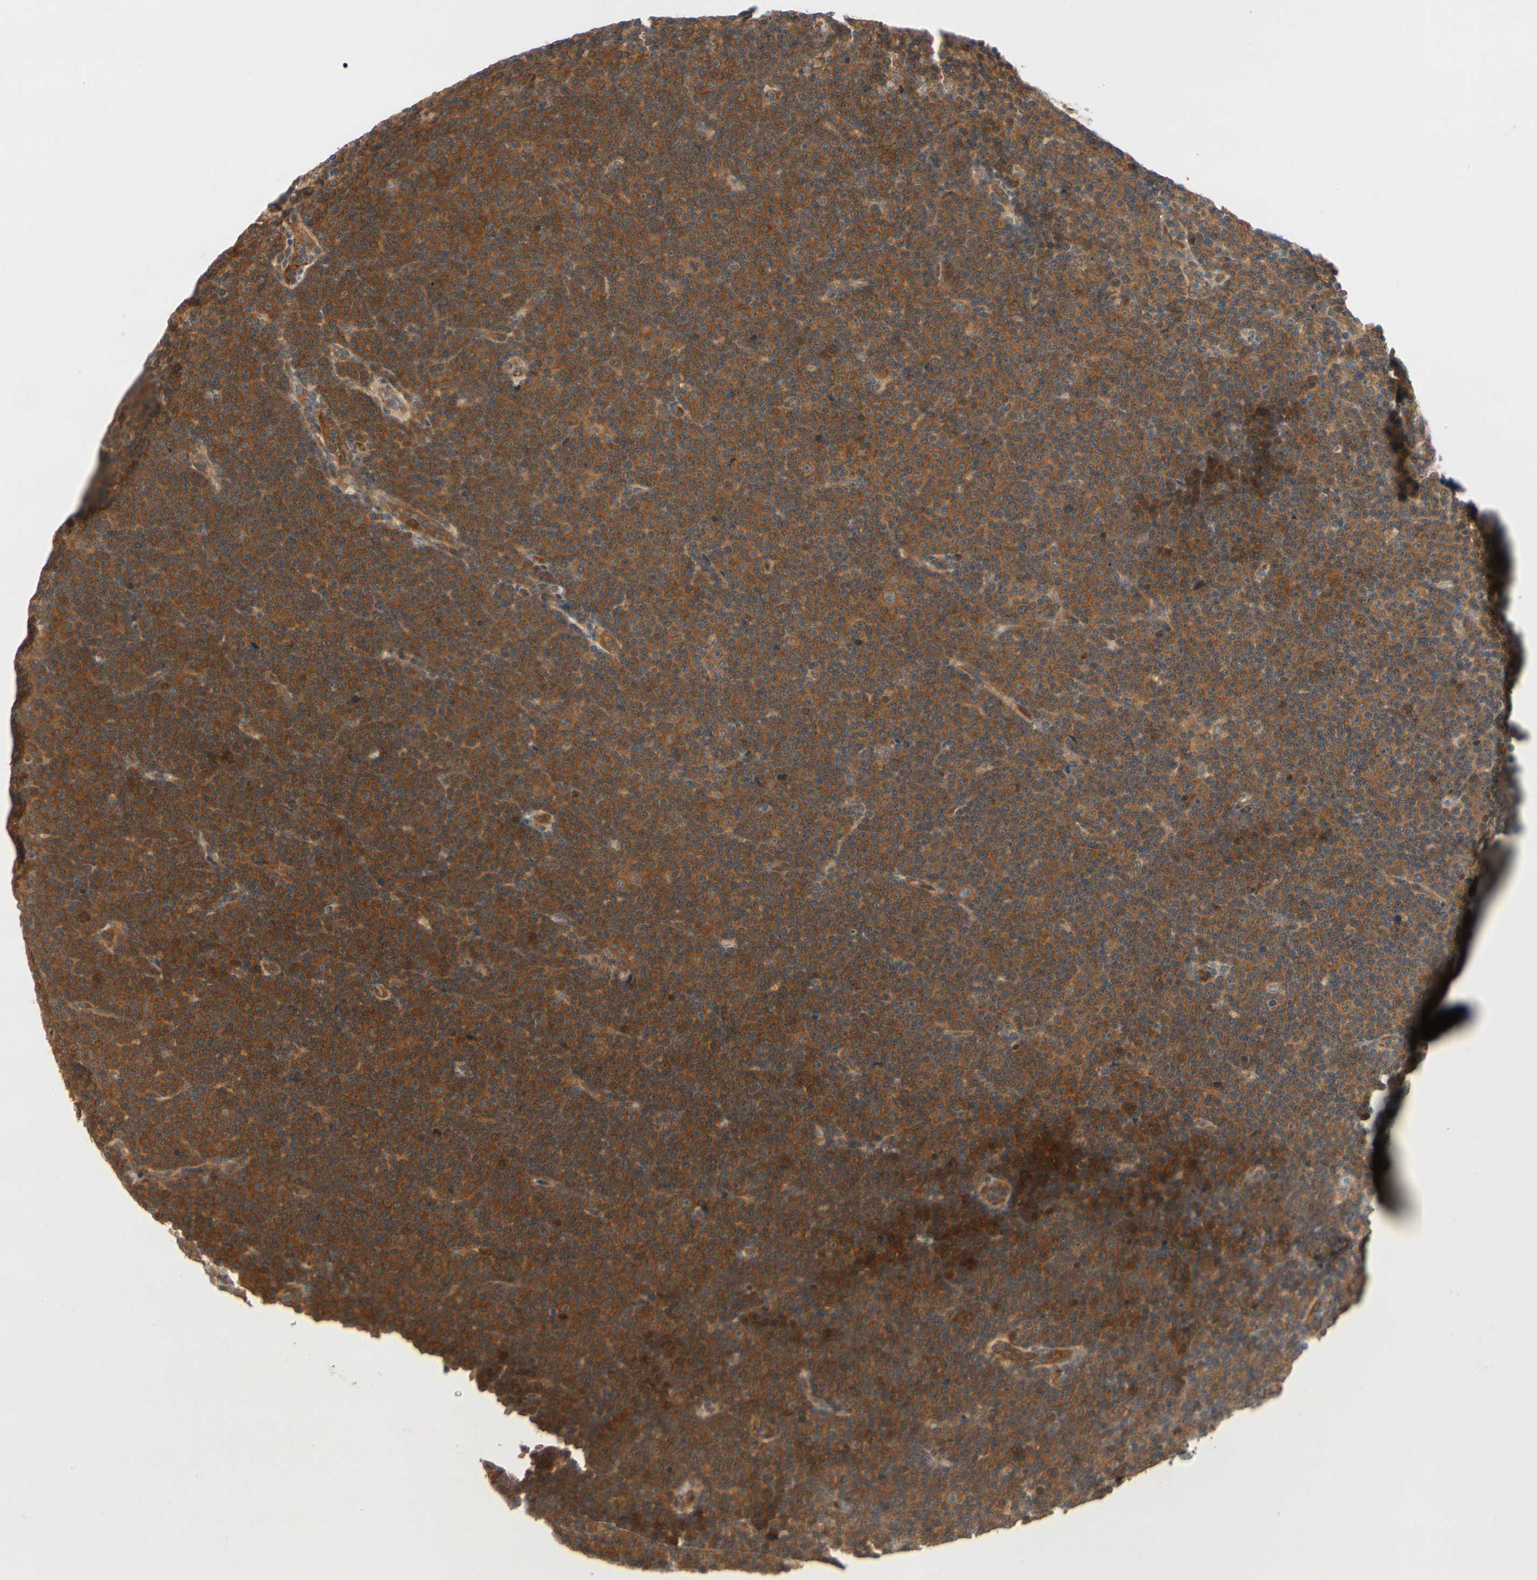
{"staining": {"intensity": "strong", "quantity": ">75%", "location": "cytoplasmic/membranous"}, "tissue": "lymphoma", "cell_type": "Tumor cells", "image_type": "cancer", "snomed": [{"axis": "morphology", "description": "Malignant lymphoma, non-Hodgkin's type, Low grade"}, {"axis": "topography", "description": "Lymph node"}], "caption": "IHC of human malignant lymphoma, non-Hodgkin's type (low-grade) shows high levels of strong cytoplasmic/membranous positivity in about >75% of tumor cells. (IHC, brightfield microscopy, high magnification).", "gene": "TDRP", "patient": {"sex": "female", "age": 67}}